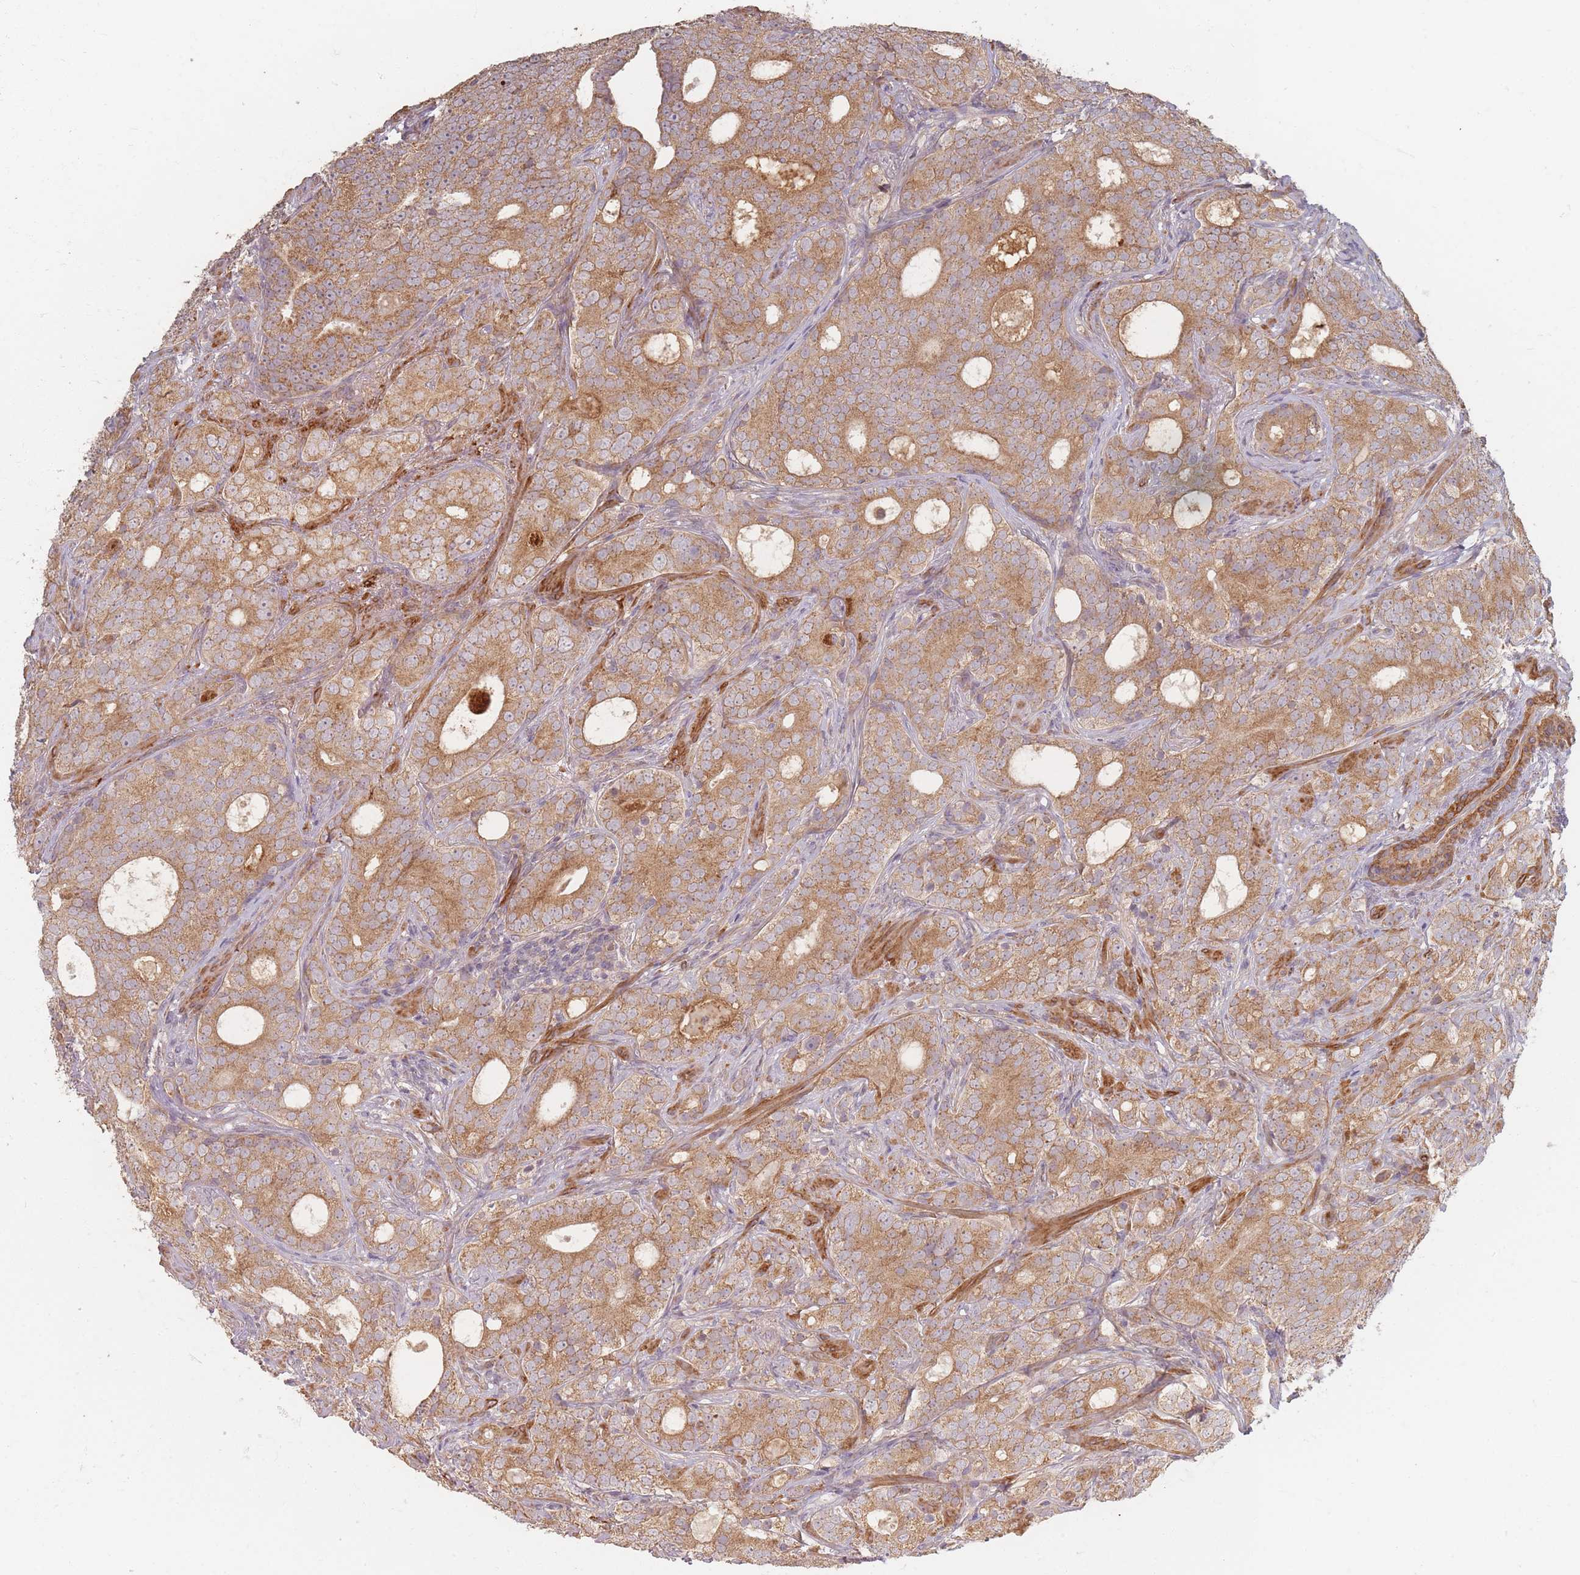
{"staining": {"intensity": "moderate", "quantity": ">75%", "location": "cytoplasmic/membranous"}, "tissue": "prostate cancer", "cell_type": "Tumor cells", "image_type": "cancer", "snomed": [{"axis": "morphology", "description": "Adenocarcinoma, High grade"}, {"axis": "topography", "description": "Prostate"}], "caption": "The immunohistochemical stain highlights moderate cytoplasmic/membranous positivity in tumor cells of prostate high-grade adenocarcinoma tissue. (DAB (3,3'-diaminobenzidine) IHC, brown staining for protein, blue staining for nuclei).", "gene": "MRPS6", "patient": {"sex": "male", "age": 64}}